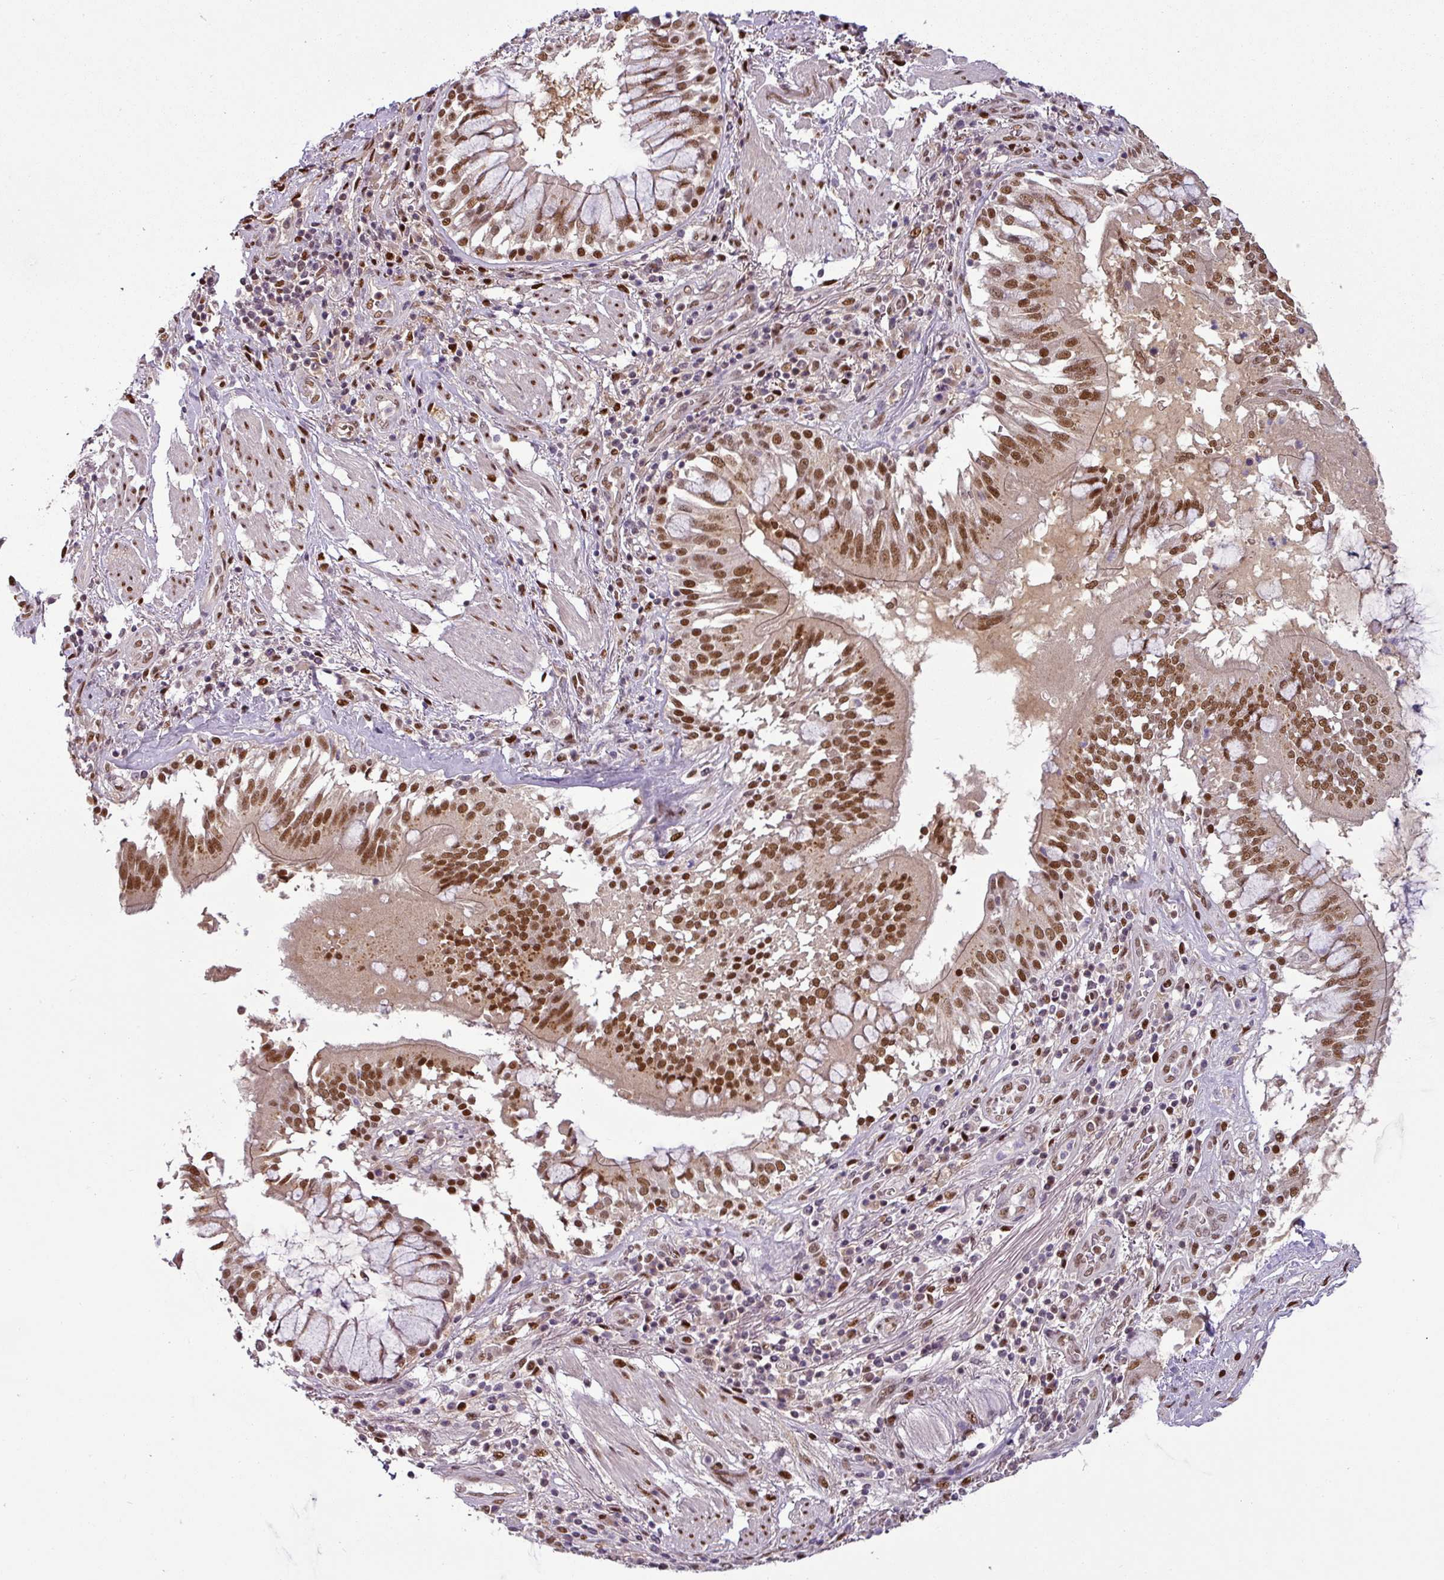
{"staining": {"intensity": "negative", "quantity": "none", "location": "none"}, "tissue": "adipose tissue", "cell_type": "Adipocytes", "image_type": "normal", "snomed": [{"axis": "morphology", "description": "Normal tissue, NOS"}, {"axis": "morphology", "description": "Squamous cell carcinoma, NOS"}, {"axis": "topography", "description": "Bronchus"}, {"axis": "topography", "description": "Lung"}], "caption": "Histopathology image shows no significant protein staining in adipocytes of unremarkable adipose tissue. (DAB (3,3'-diaminobenzidine) immunohistochemistry with hematoxylin counter stain).", "gene": "IRF2BPL", "patient": {"sex": "male", "age": 64}}